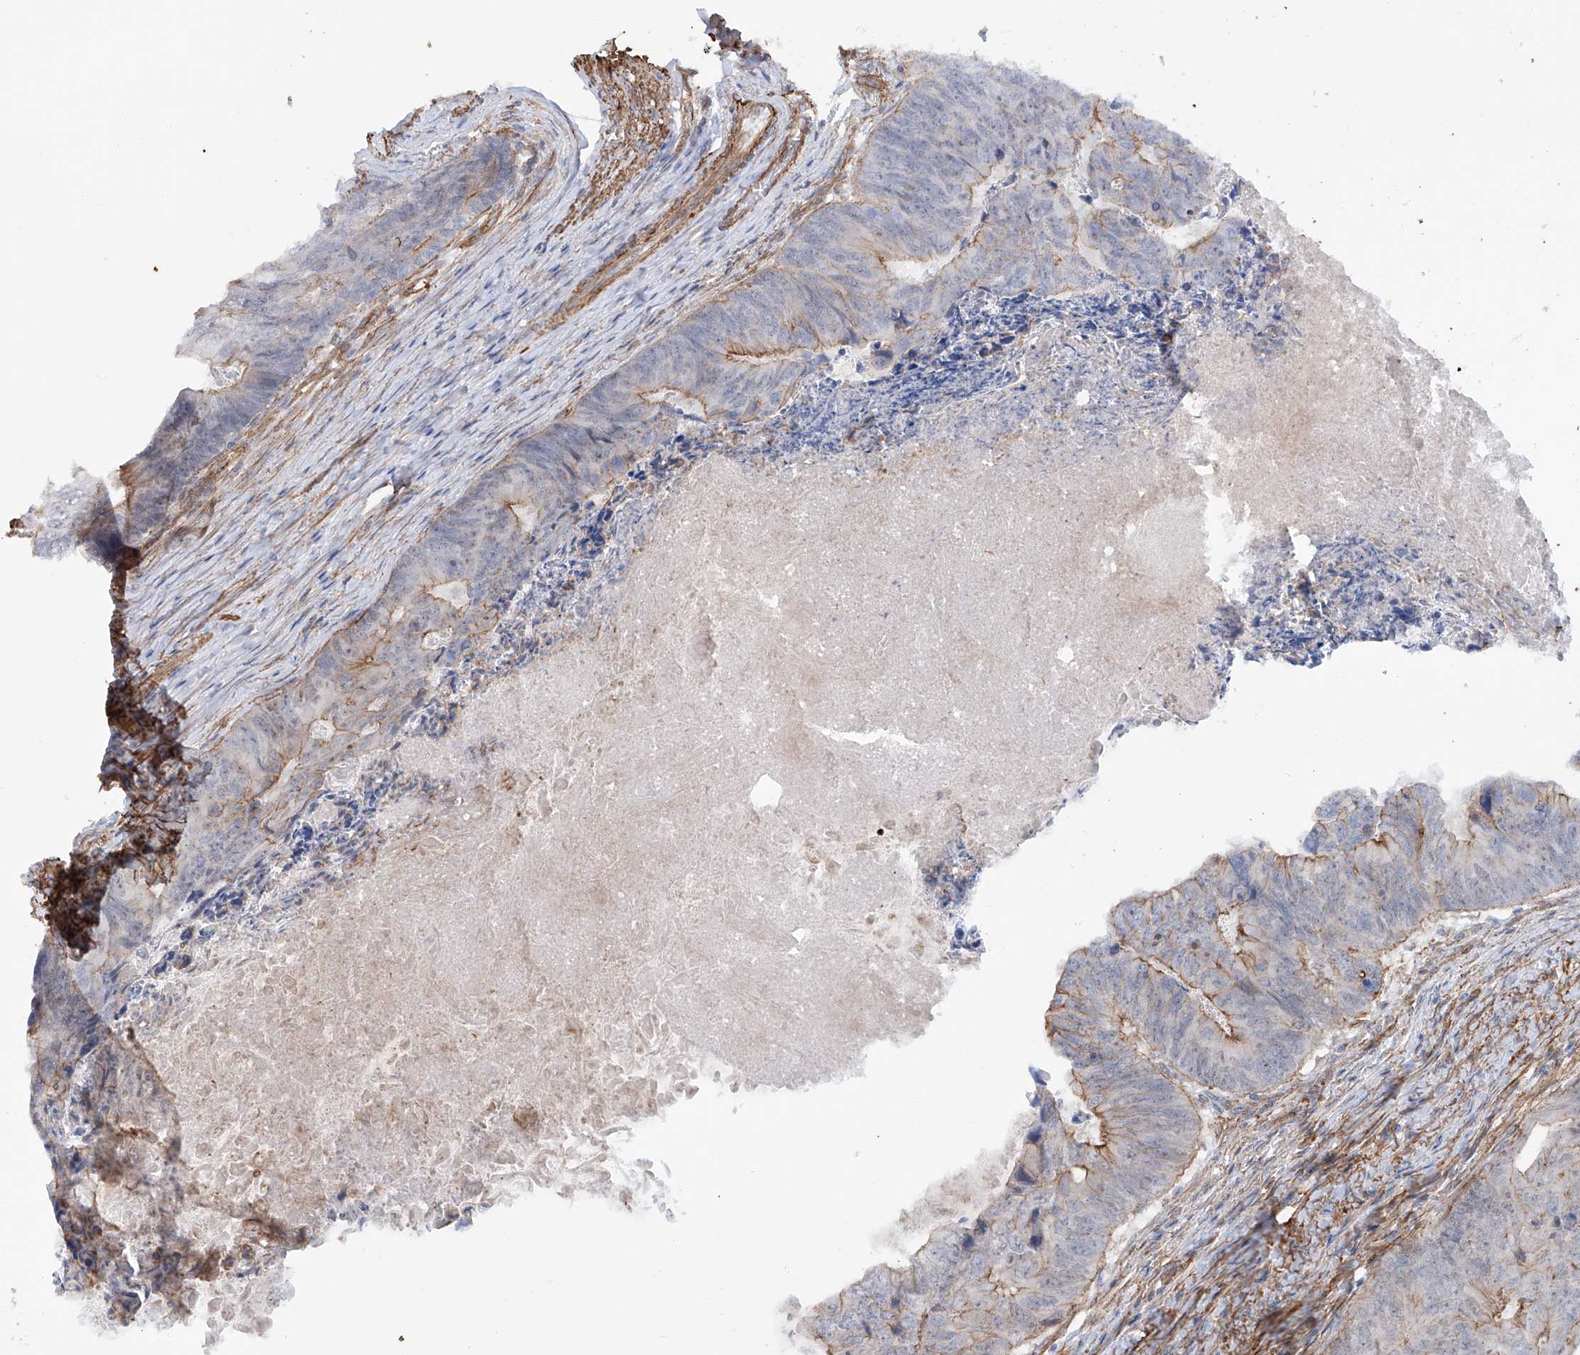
{"staining": {"intensity": "moderate", "quantity": "25%-75%", "location": "cytoplasmic/membranous"}, "tissue": "colorectal cancer", "cell_type": "Tumor cells", "image_type": "cancer", "snomed": [{"axis": "morphology", "description": "Adenocarcinoma, NOS"}, {"axis": "topography", "description": "Colon"}], "caption": "A high-resolution histopathology image shows immunohistochemistry (IHC) staining of colorectal cancer, which displays moderate cytoplasmic/membranous expression in approximately 25%-75% of tumor cells.", "gene": "ZNF490", "patient": {"sex": "female", "age": 67}}